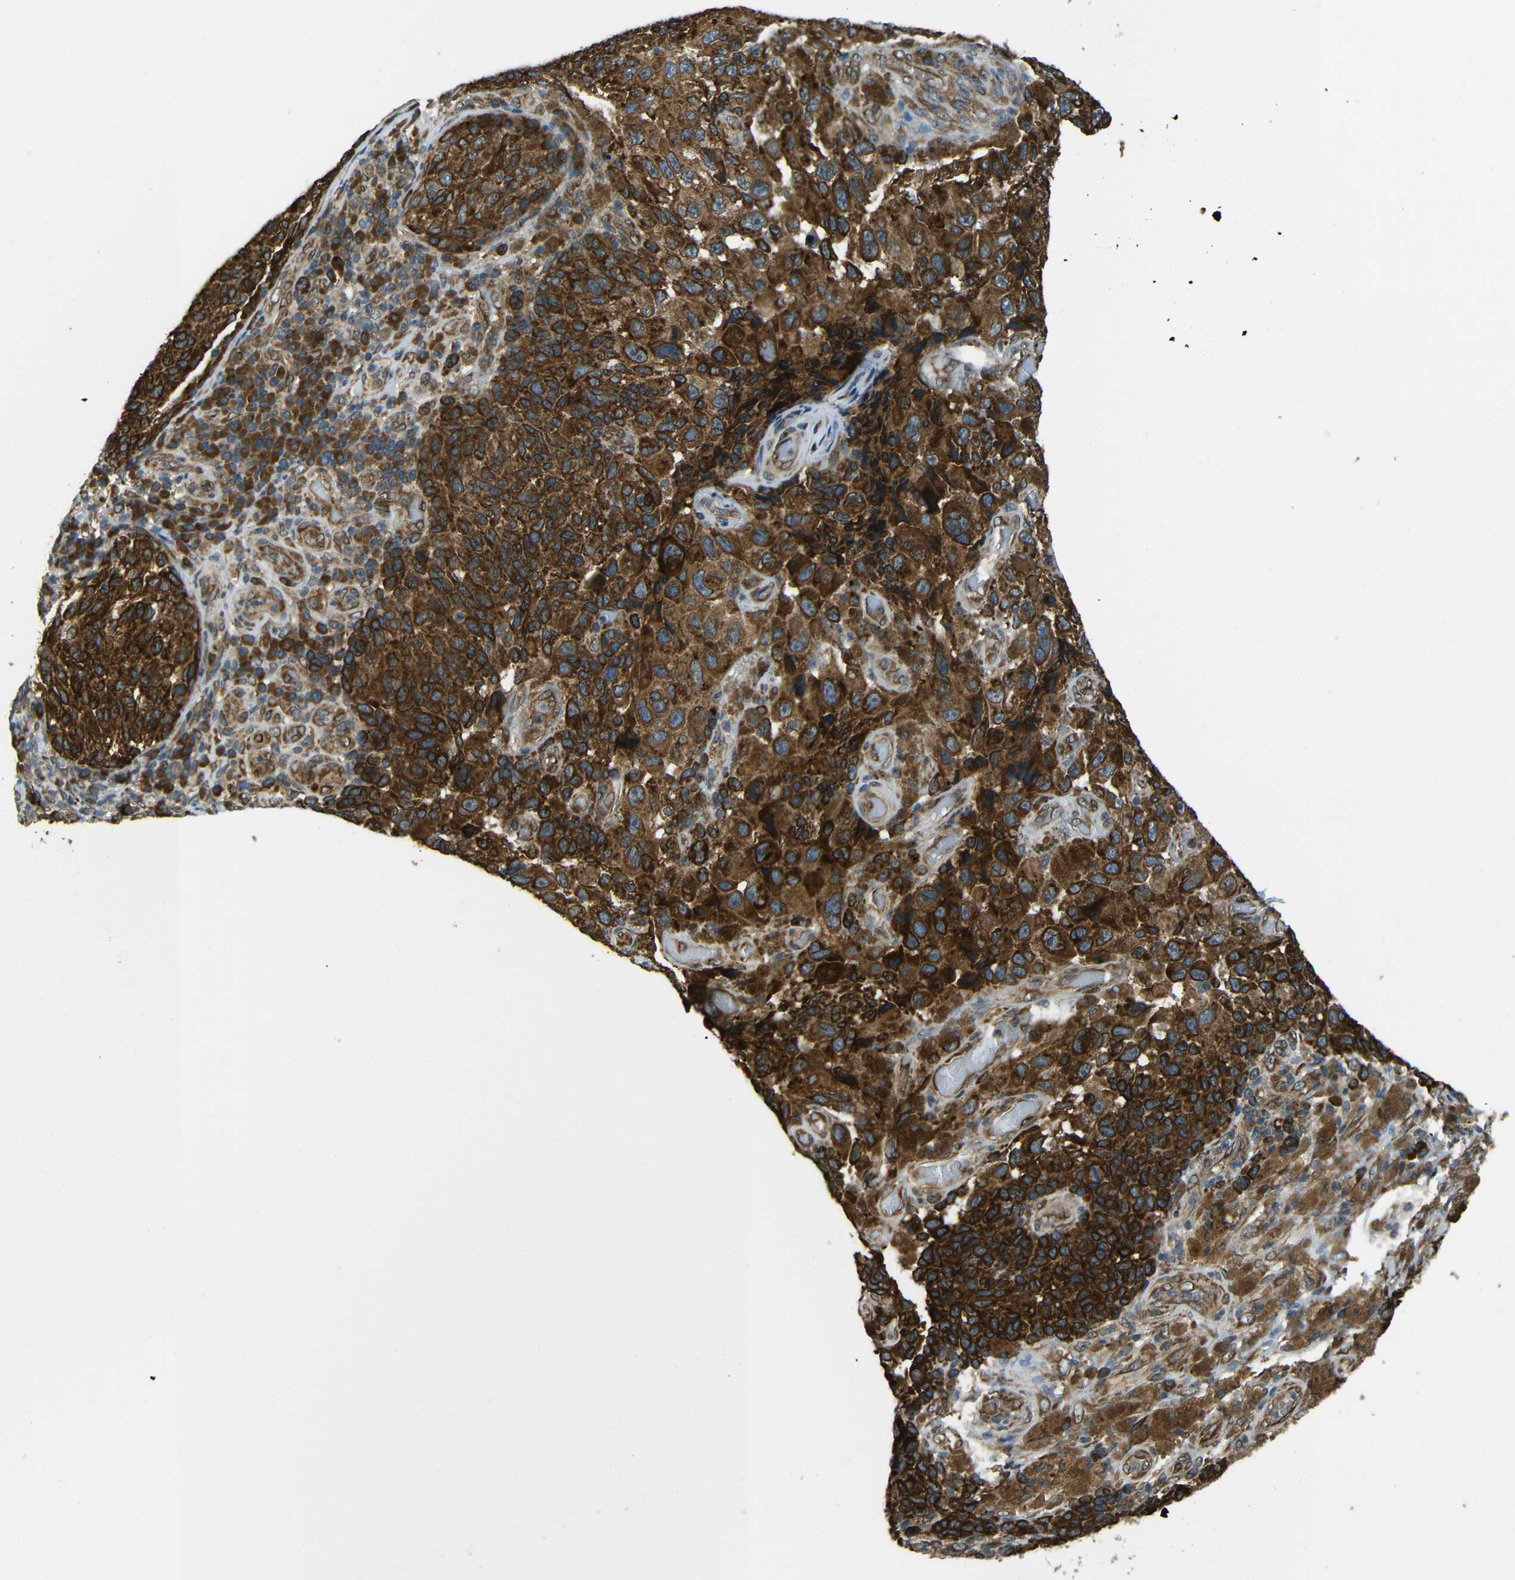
{"staining": {"intensity": "strong", "quantity": ">75%", "location": "cytoplasmic/membranous"}, "tissue": "melanoma", "cell_type": "Tumor cells", "image_type": "cancer", "snomed": [{"axis": "morphology", "description": "Malignant melanoma, NOS"}, {"axis": "topography", "description": "Skin"}], "caption": "Immunohistochemistry (IHC) (DAB (3,3'-diaminobenzidine)) staining of malignant melanoma displays strong cytoplasmic/membranous protein expression in about >75% of tumor cells.", "gene": "VAPB", "patient": {"sex": "female", "age": 73}}